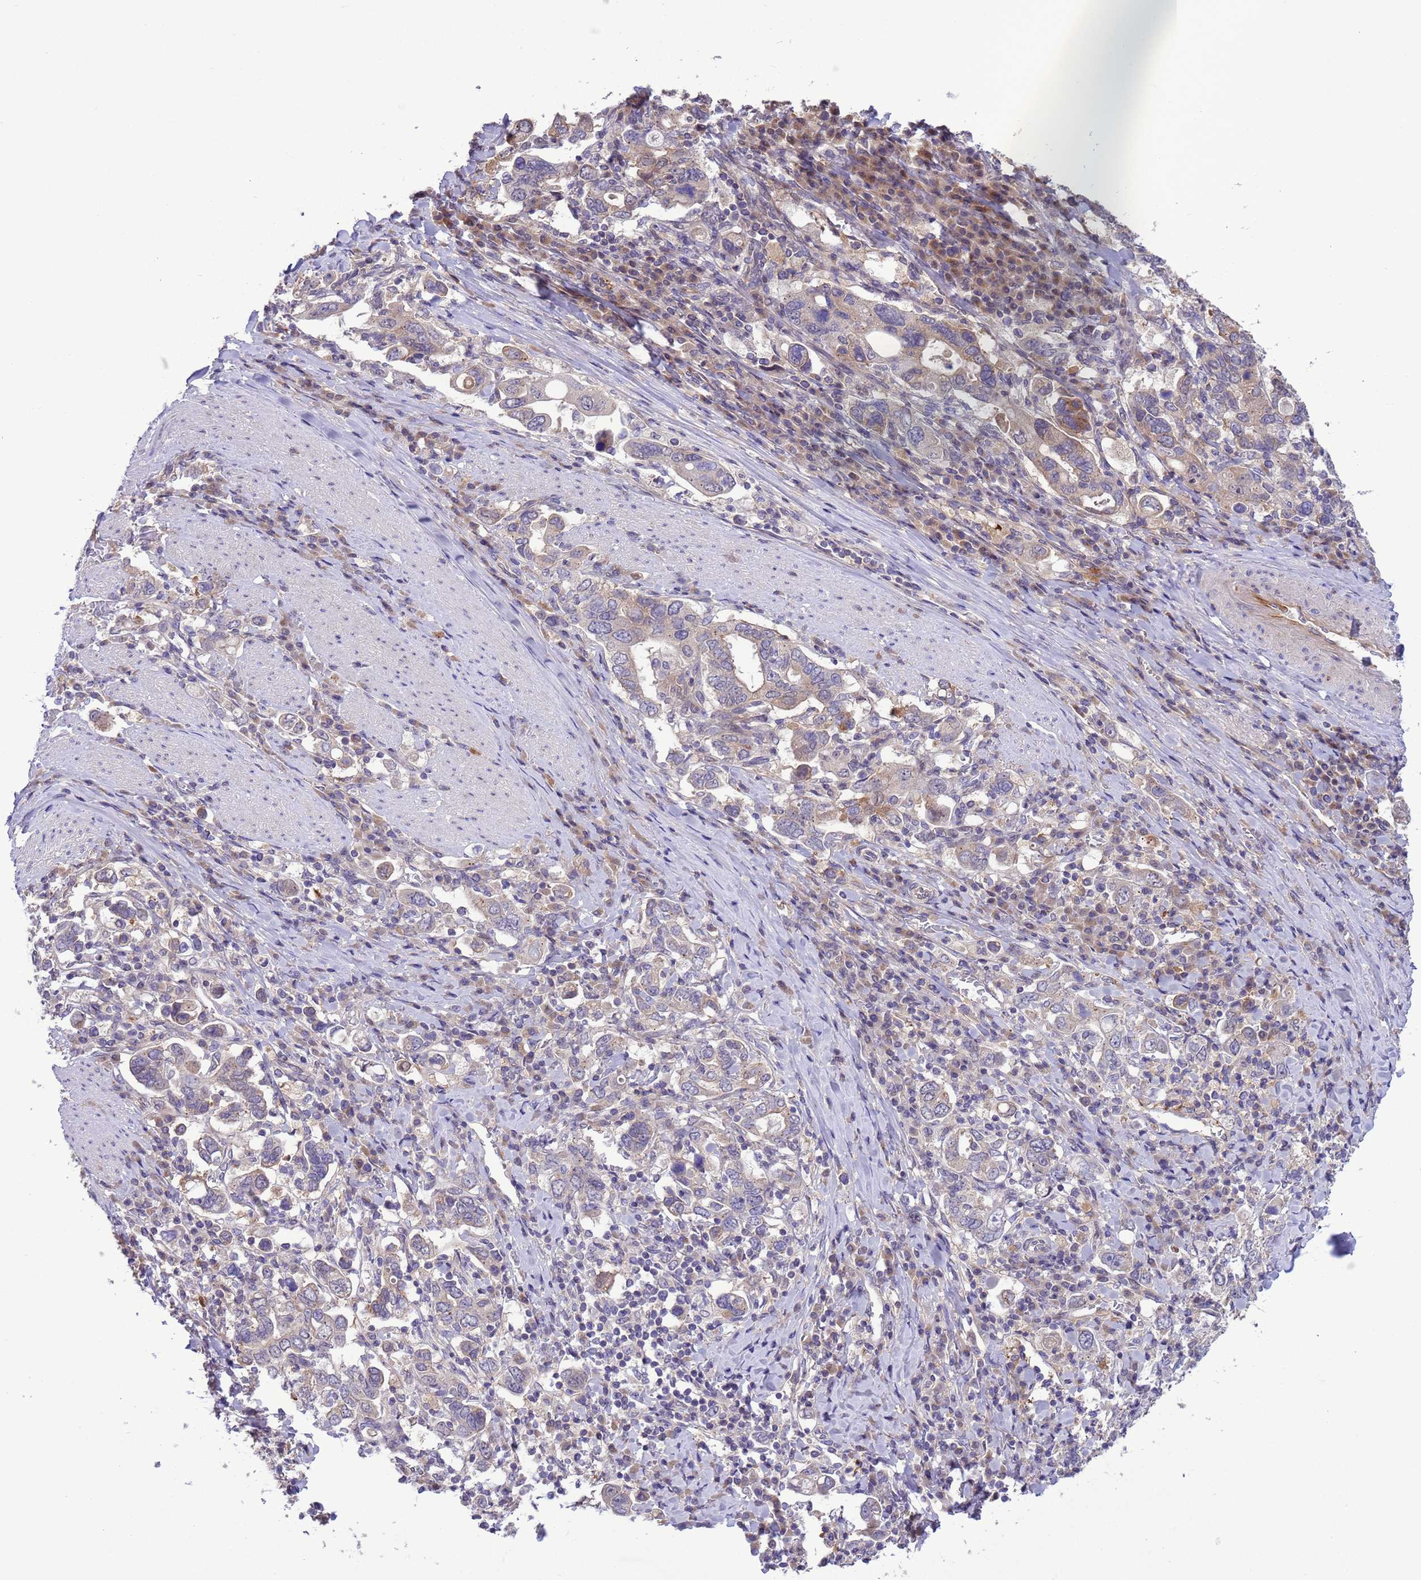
{"staining": {"intensity": "moderate", "quantity": "<25%", "location": "cytoplasmic/membranous"}, "tissue": "stomach cancer", "cell_type": "Tumor cells", "image_type": "cancer", "snomed": [{"axis": "morphology", "description": "Adenocarcinoma, NOS"}, {"axis": "topography", "description": "Stomach, upper"}], "caption": "Immunohistochemistry (IHC) image of neoplastic tissue: human stomach cancer (adenocarcinoma) stained using immunohistochemistry exhibits low levels of moderate protein expression localized specifically in the cytoplasmic/membranous of tumor cells, appearing as a cytoplasmic/membranous brown color.", "gene": "GJA10", "patient": {"sex": "male", "age": 62}}